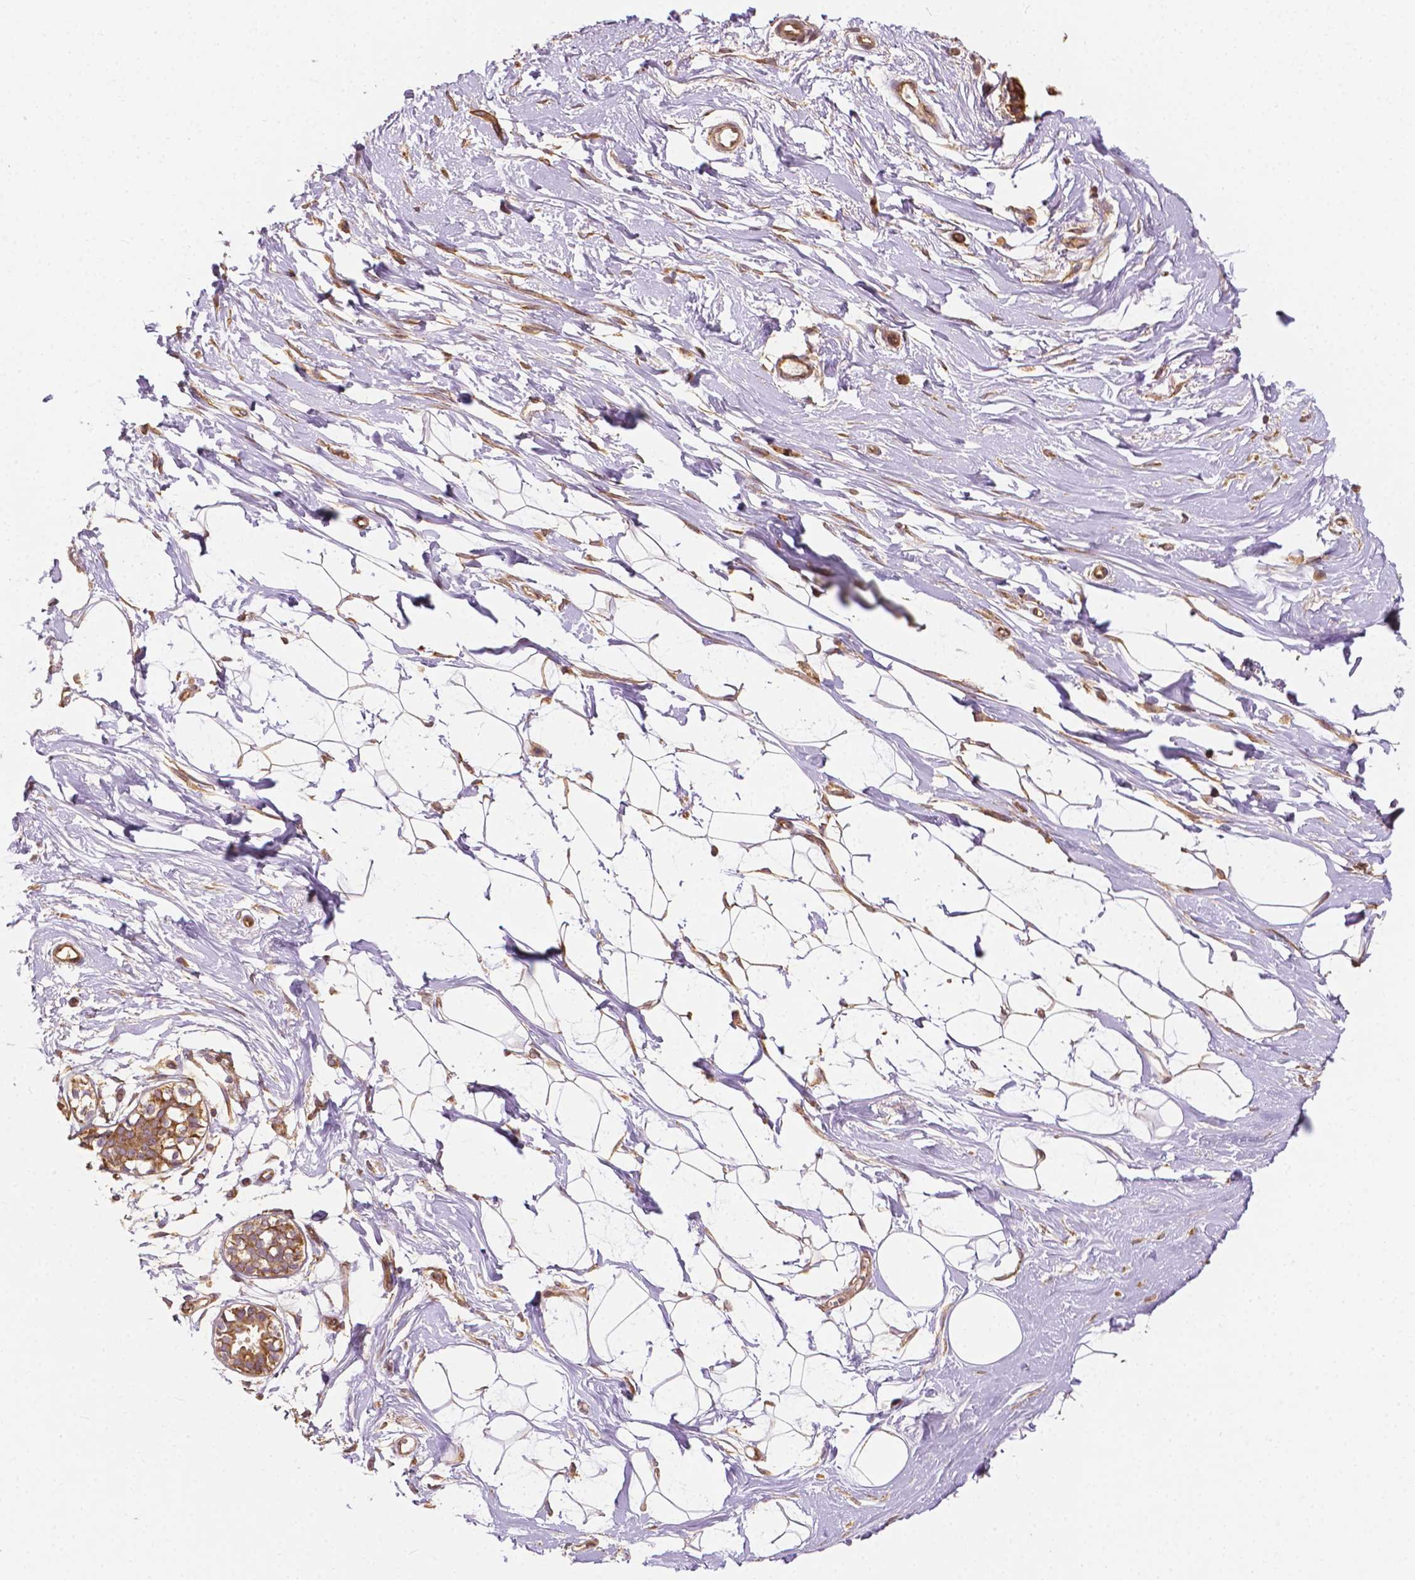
{"staining": {"intensity": "moderate", "quantity": "<25%", "location": "cytoplasmic/membranous"}, "tissue": "breast", "cell_type": "Adipocytes", "image_type": "normal", "snomed": [{"axis": "morphology", "description": "Normal tissue, NOS"}, {"axis": "topography", "description": "Breast"}], "caption": "Immunohistochemical staining of normal breast demonstrates moderate cytoplasmic/membranous protein positivity in approximately <25% of adipocytes.", "gene": "G3BP1", "patient": {"sex": "female", "age": 49}}